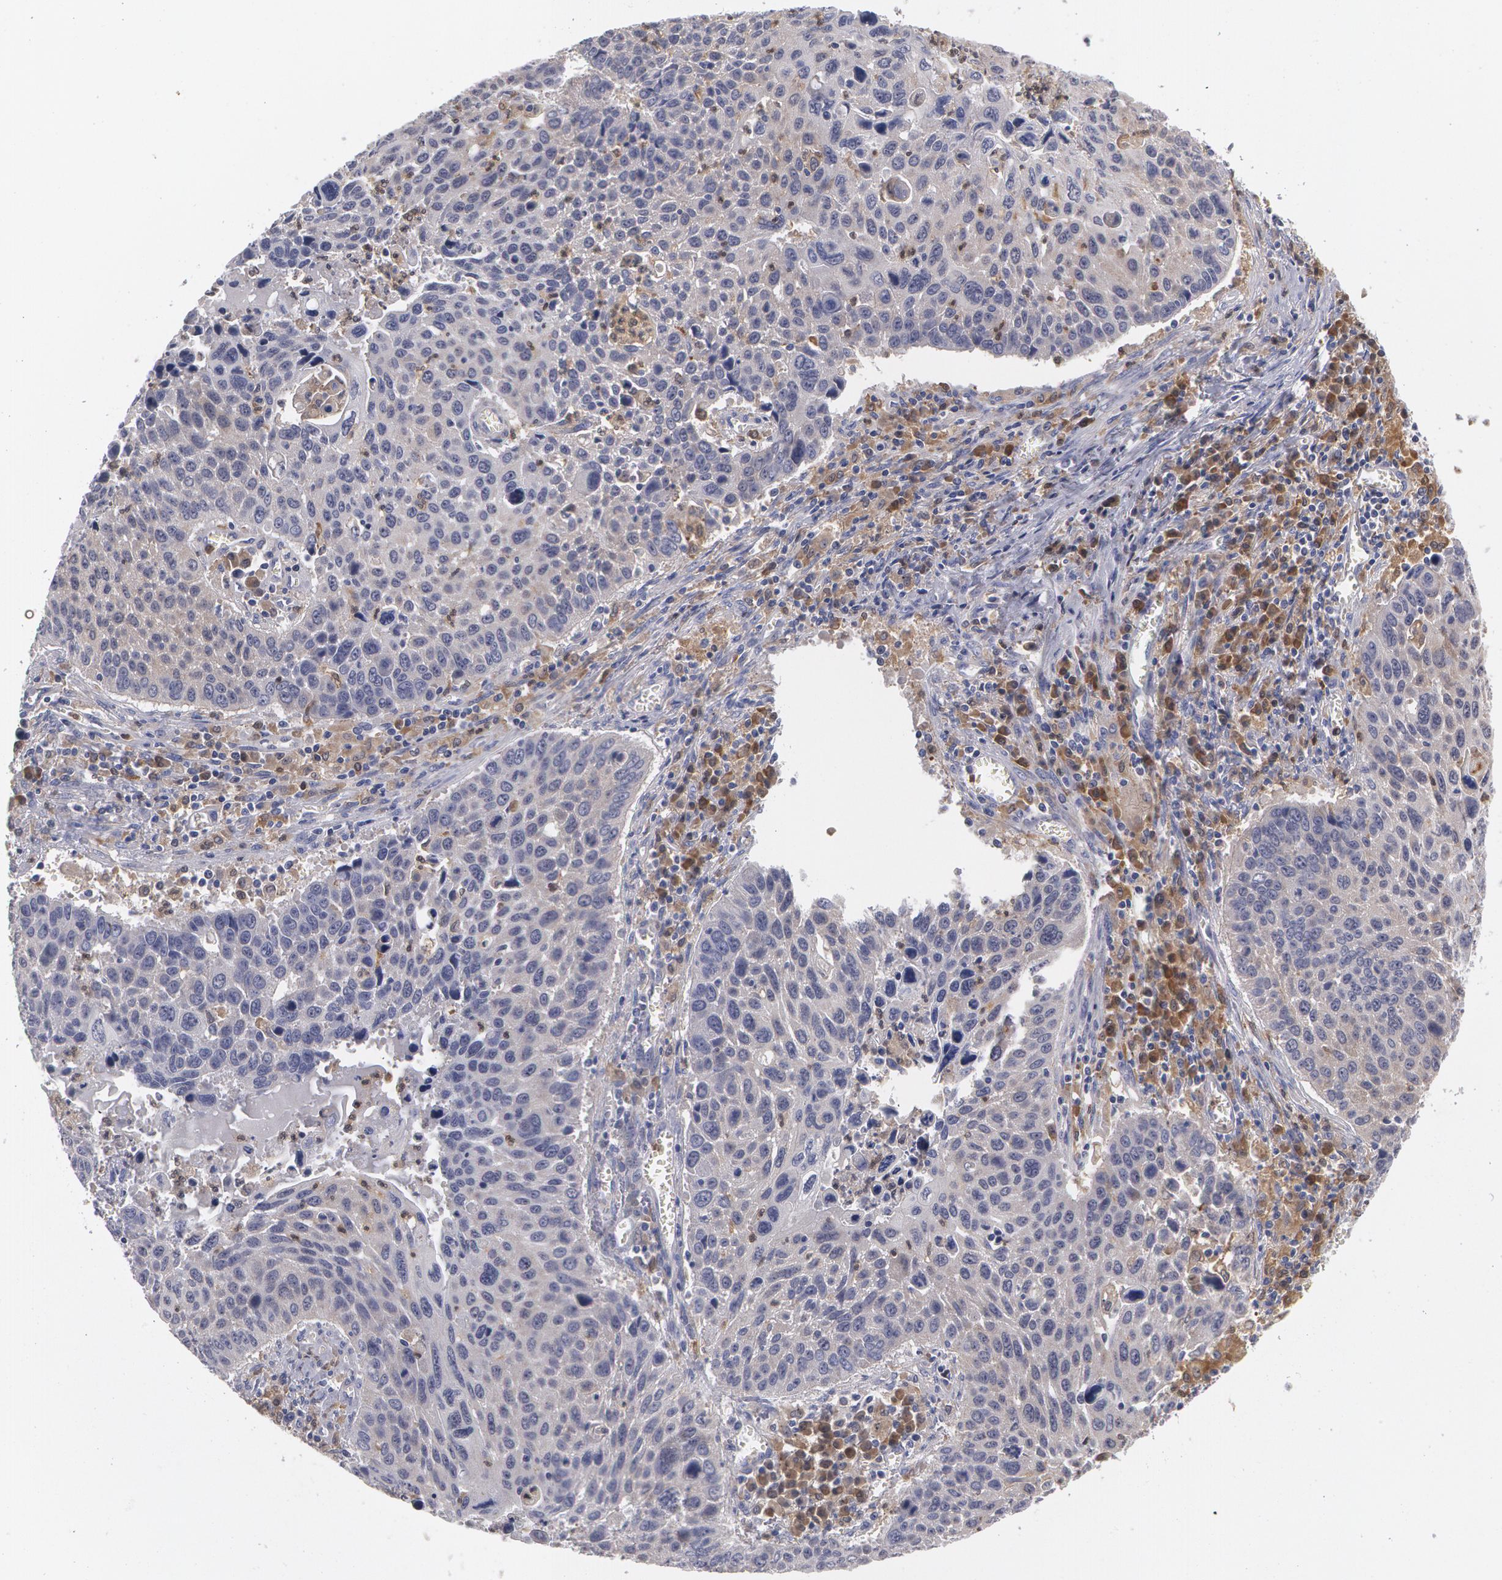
{"staining": {"intensity": "negative", "quantity": "none", "location": "none"}, "tissue": "lung cancer", "cell_type": "Tumor cells", "image_type": "cancer", "snomed": [{"axis": "morphology", "description": "Squamous cell carcinoma, NOS"}, {"axis": "topography", "description": "Lung"}], "caption": "Squamous cell carcinoma (lung) was stained to show a protein in brown. There is no significant expression in tumor cells.", "gene": "SYK", "patient": {"sex": "male", "age": 68}}